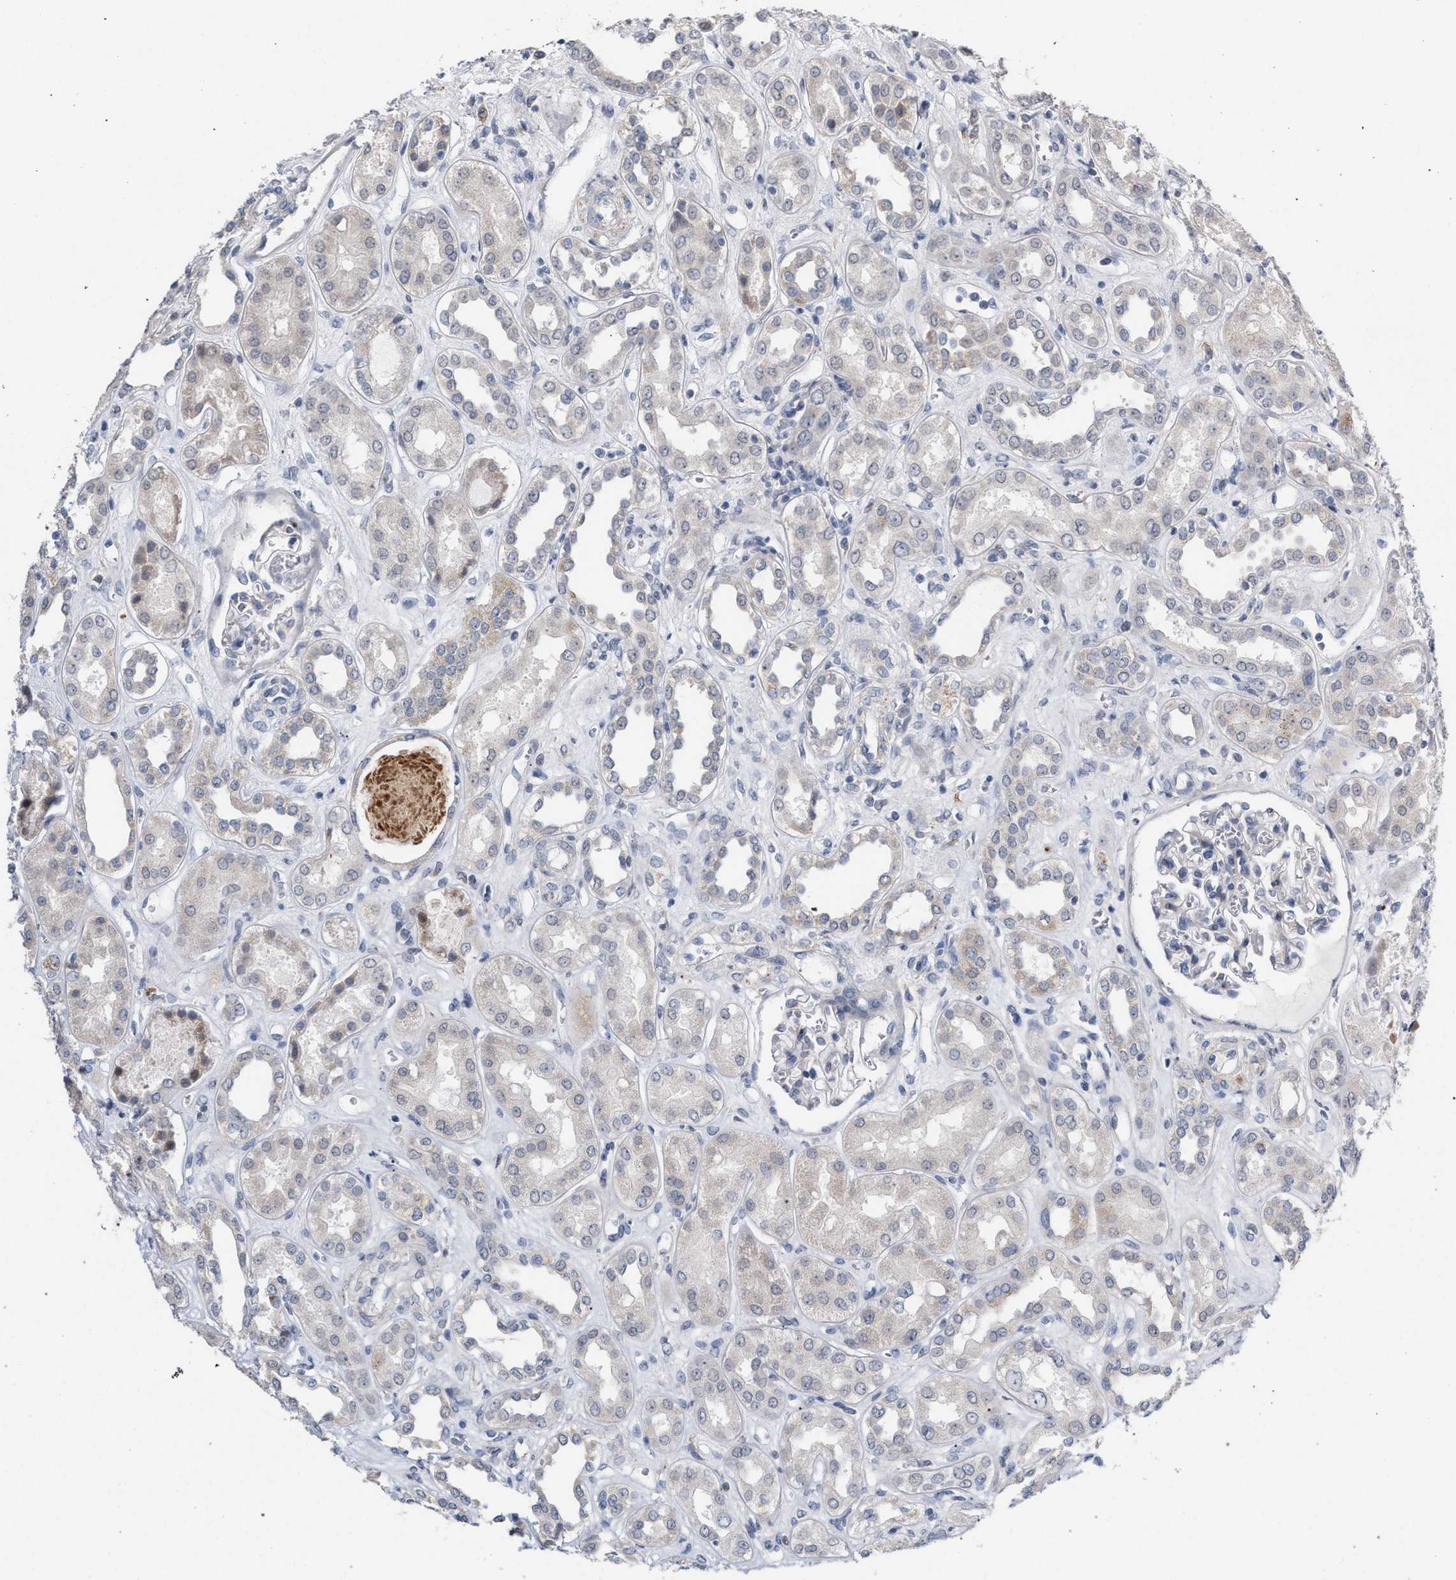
{"staining": {"intensity": "moderate", "quantity": "<25%", "location": "cytoplasmic/membranous"}, "tissue": "kidney", "cell_type": "Cells in glomeruli", "image_type": "normal", "snomed": [{"axis": "morphology", "description": "Normal tissue, NOS"}, {"axis": "topography", "description": "Kidney"}], "caption": "Protein expression by IHC shows moderate cytoplasmic/membranous staining in approximately <25% of cells in glomeruli in unremarkable kidney.", "gene": "RNF135", "patient": {"sex": "male", "age": 59}}